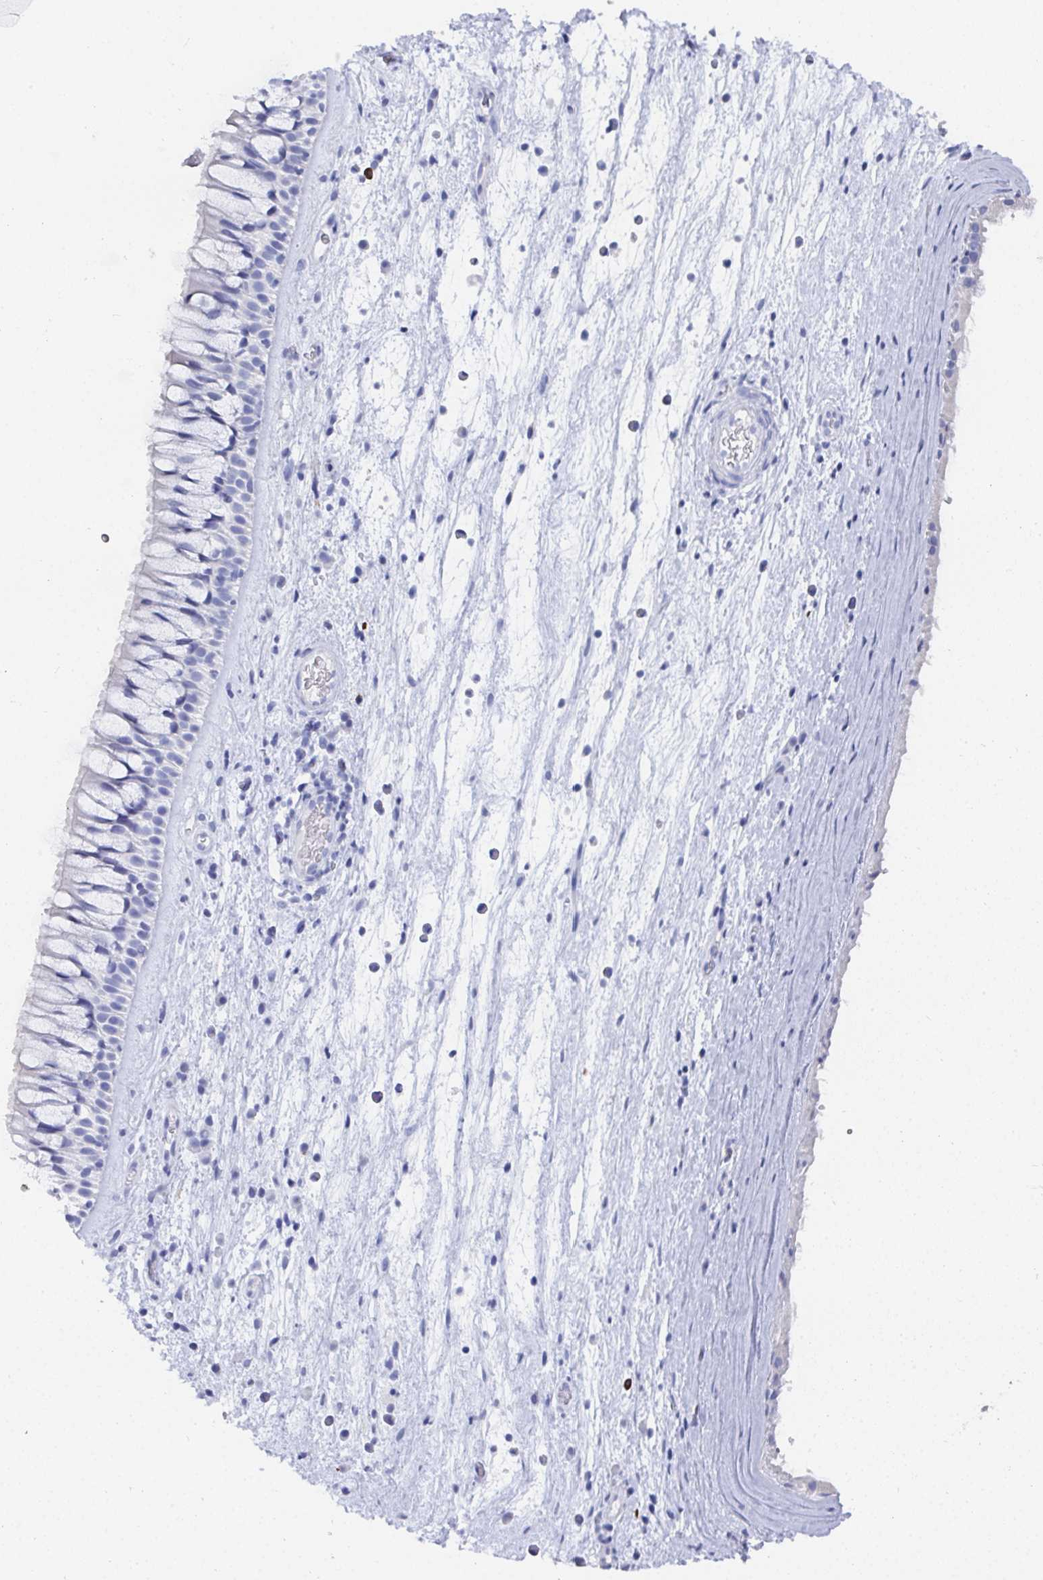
{"staining": {"intensity": "negative", "quantity": "none", "location": "none"}, "tissue": "nasopharynx", "cell_type": "Respiratory epithelial cells", "image_type": "normal", "snomed": [{"axis": "morphology", "description": "Normal tissue, NOS"}, {"axis": "topography", "description": "Nasopharynx"}], "caption": "There is no significant expression in respiratory epithelial cells of nasopharynx. (DAB (3,3'-diaminobenzidine) immunohistochemistry (IHC) visualized using brightfield microscopy, high magnification).", "gene": "GRIA1", "patient": {"sex": "male", "age": 74}}